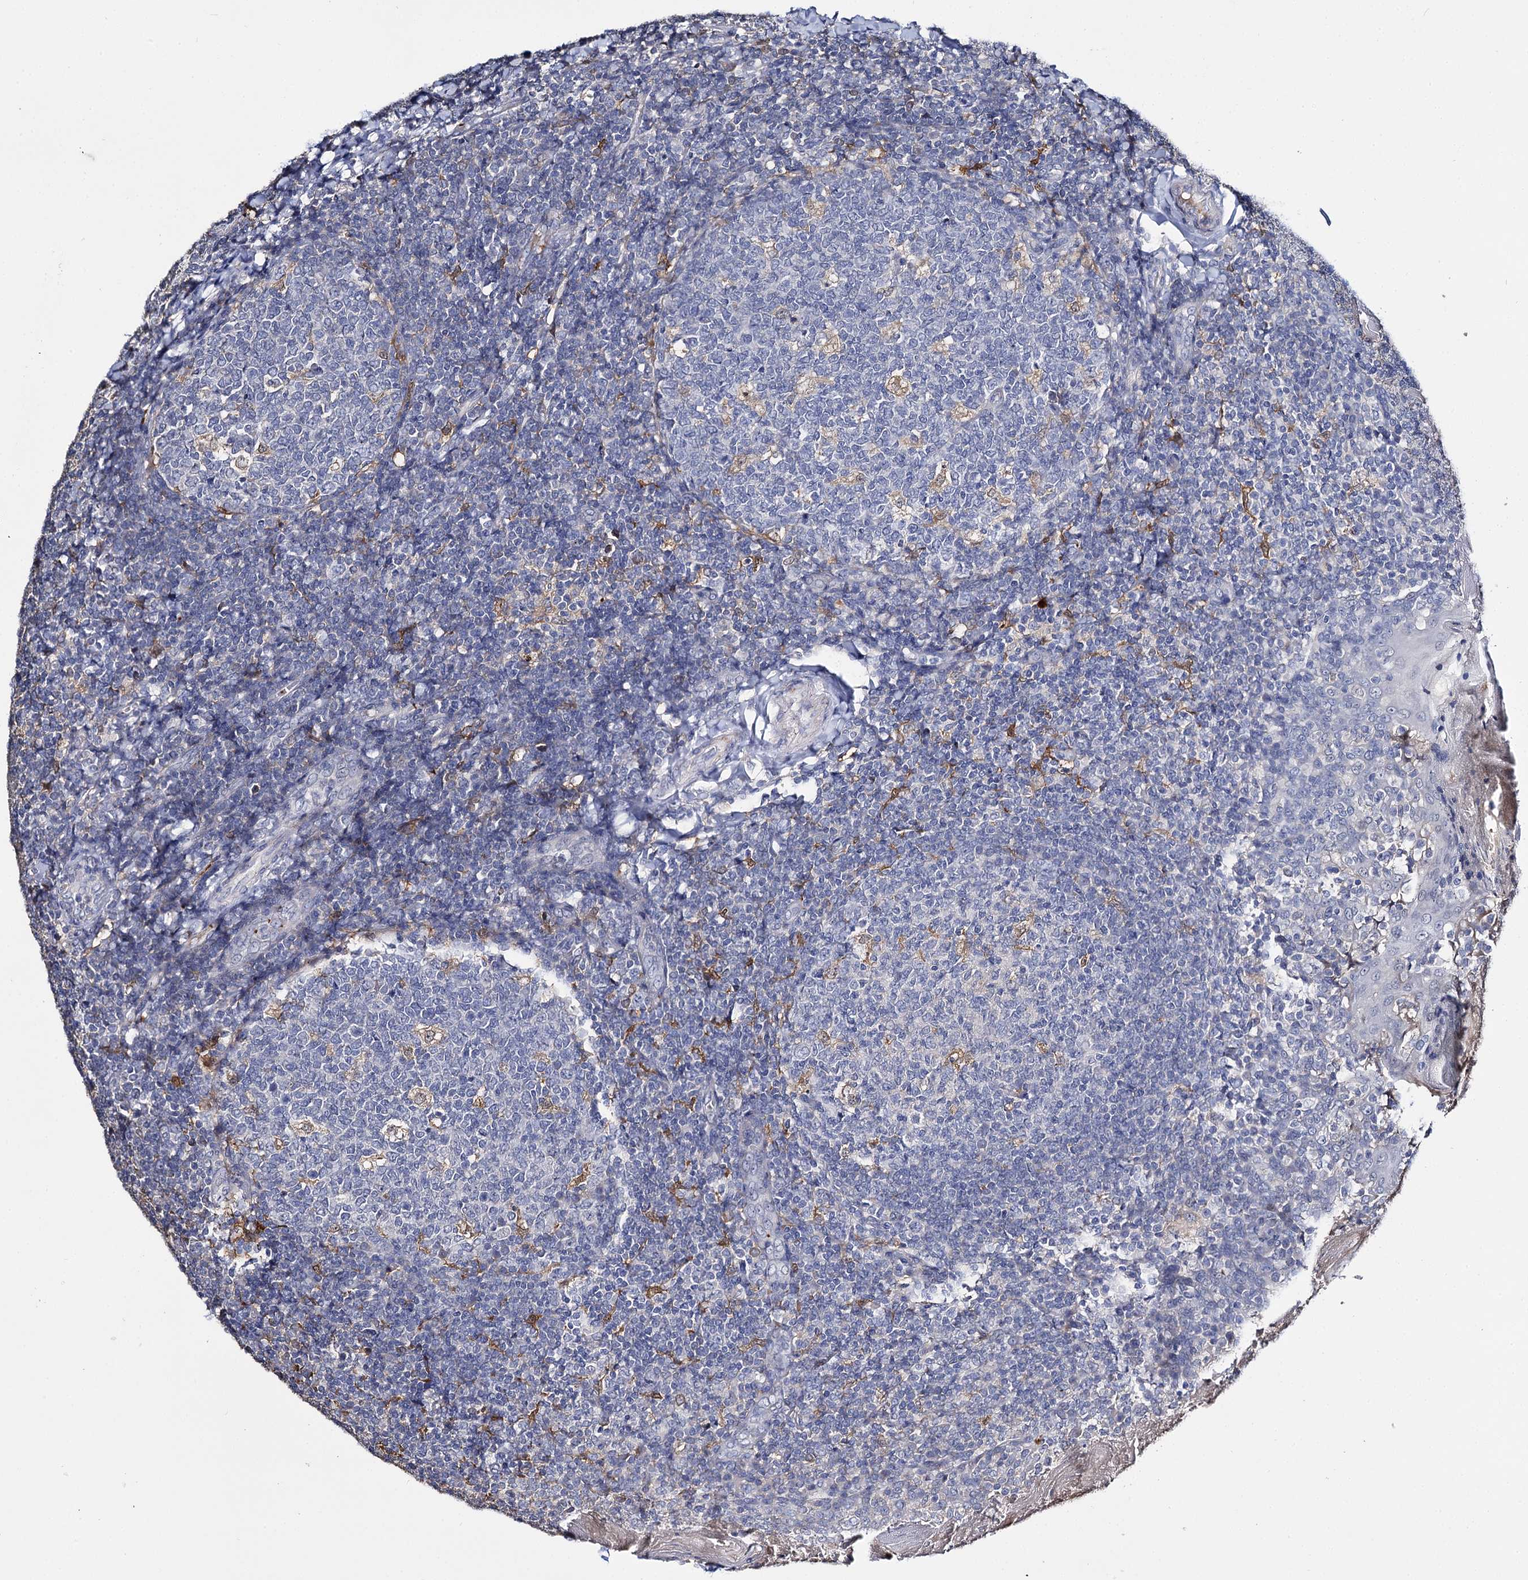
{"staining": {"intensity": "negative", "quantity": "none", "location": "none"}, "tissue": "tonsil", "cell_type": "Germinal center cells", "image_type": "normal", "snomed": [{"axis": "morphology", "description": "Normal tissue, NOS"}, {"axis": "topography", "description": "Tonsil"}], "caption": "Micrograph shows no significant protein expression in germinal center cells of benign tonsil.", "gene": "DNAH6", "patient": {"sex": "female", "age": 19}}